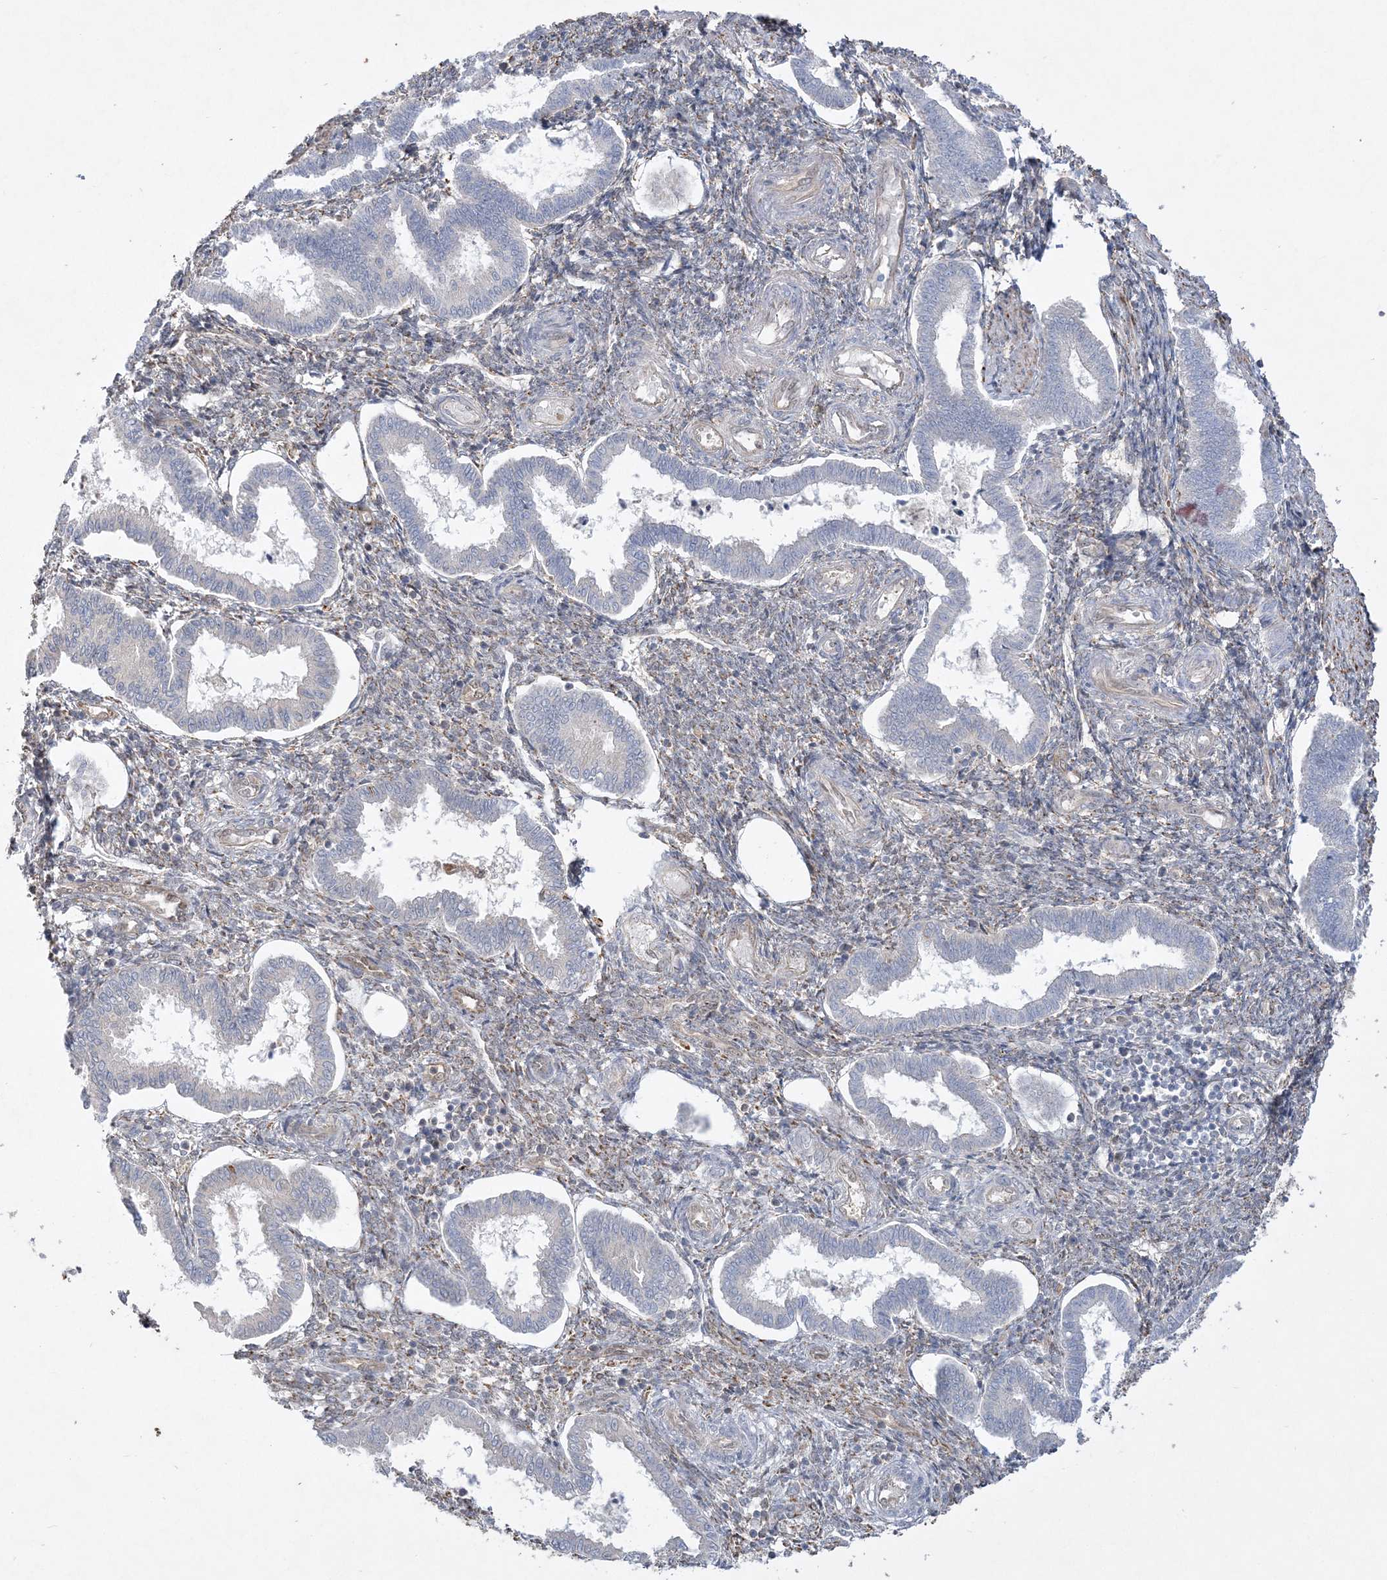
{"staining": {"intensity": "moderate", "quantity": "<25%", "location": "cytoplasmic/membranous"}, "tissue": "endometrium", "cell_type": "Cells in endometrial stroma", "image_type": "normal", "snomed": [{"axis": "morphology", "description": "Normal tissue, NOS"}, {"axis": "topography", "description": "Endometrium"}], "caption": "This is an image of immunohistochemistry staining of normal endometrium, which shows moderate staining in the cytoplasmic/membranous of cells in endometrial stroma.", "gene": "INPP1", "patient": {"sex": "female", "age": 24}}